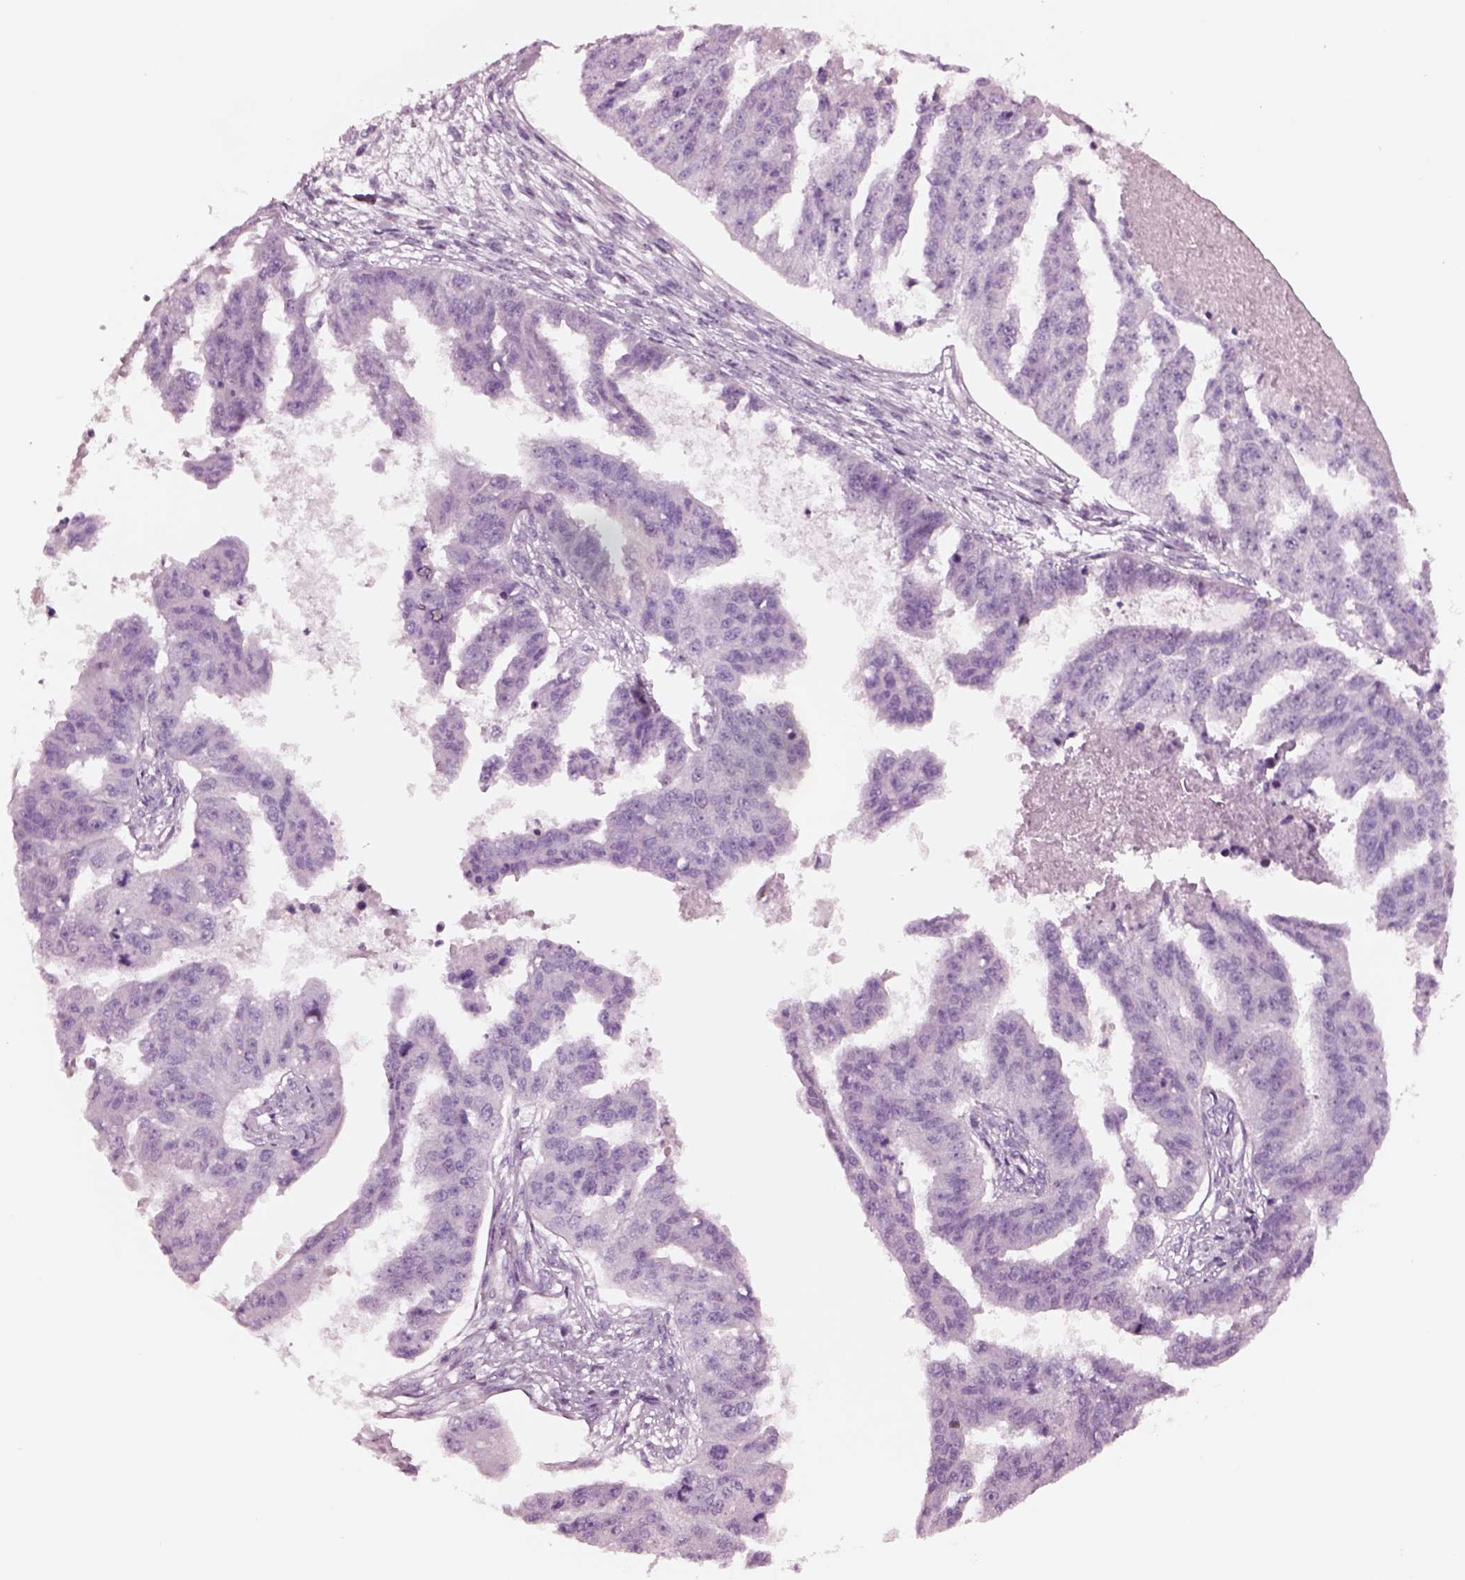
{"staining": {"intensity": "negative", "quantity": "none", "location": "none"}, "tissue": "ovarian cancer", "cell_type": "Tumor cells", "image_type": "cancer", "snomed": [{"axis": "morphology", "description": "Cystadenocarcinoma, serous, NOS"}, {"axis": "topography", "description": "Ovary"}], "caption": "DAB immunohistochemical staining of human ovarian serous cystadenocarcinoma reveals no significant expression in tumor cells.", "gene": "NMRK2", "patient": {"sex": "female", "age": 58}}